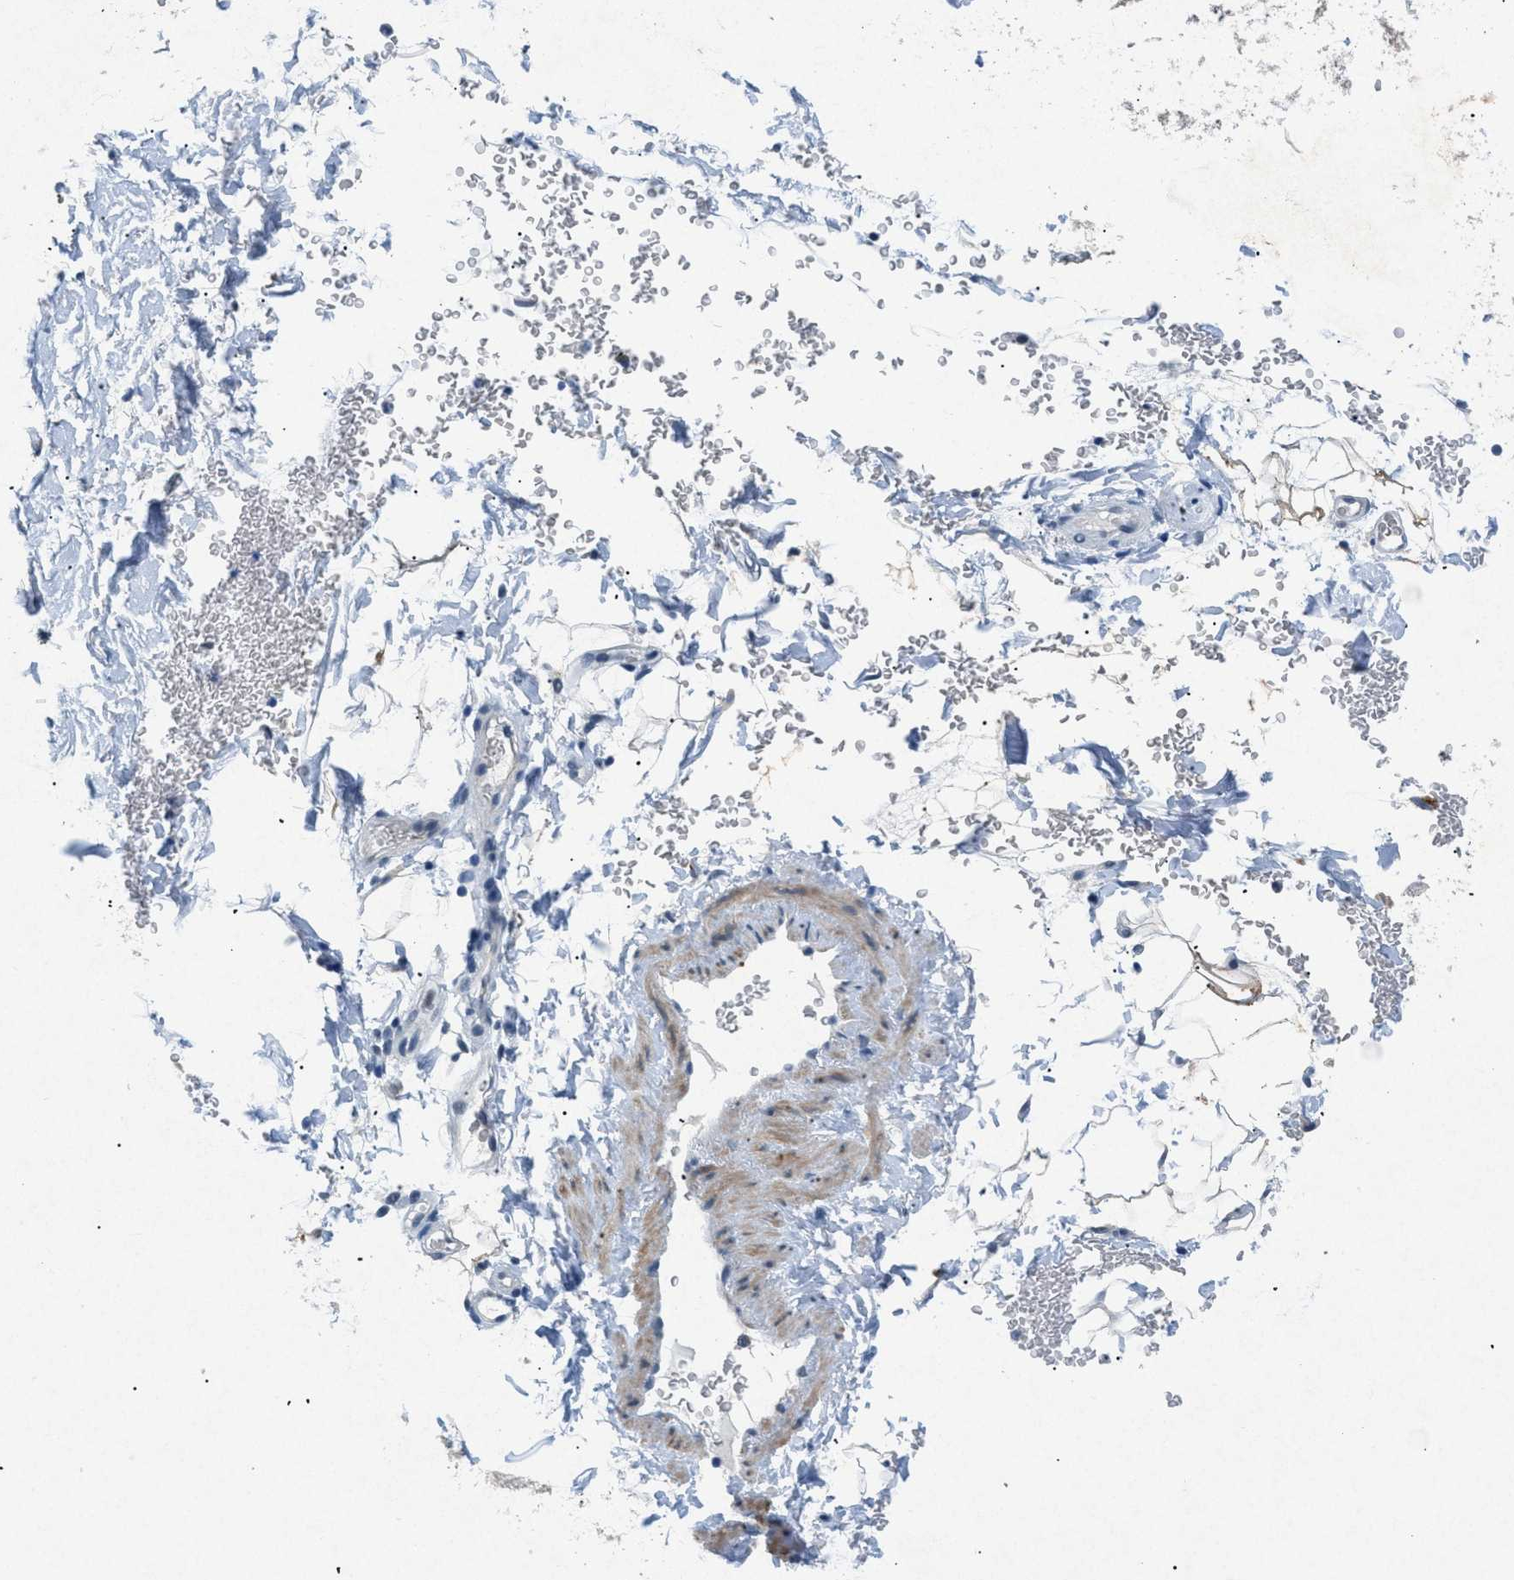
{"staining": {"intensity": "negative", "quantity": "none", "location": "none"}, "tissue": "adipose tissue", "cell_type": "Adipocytes", "image_type": "normal", "snomed": [{"axis": "morphology", "description": "Normal tissue, NOS"}, {"axis": "topography", "description": "Cartilage tissue"}, {"axis": "topography", "description": "Bronchus"}], "caption": "There is no significant positivity in adipocytes of adipose tissue. (Immunohistochemistry (ihc), brightfield microscopy, high magnification).", "gene": "TASOR", "patient": {"sex": "female", "age": 73}}